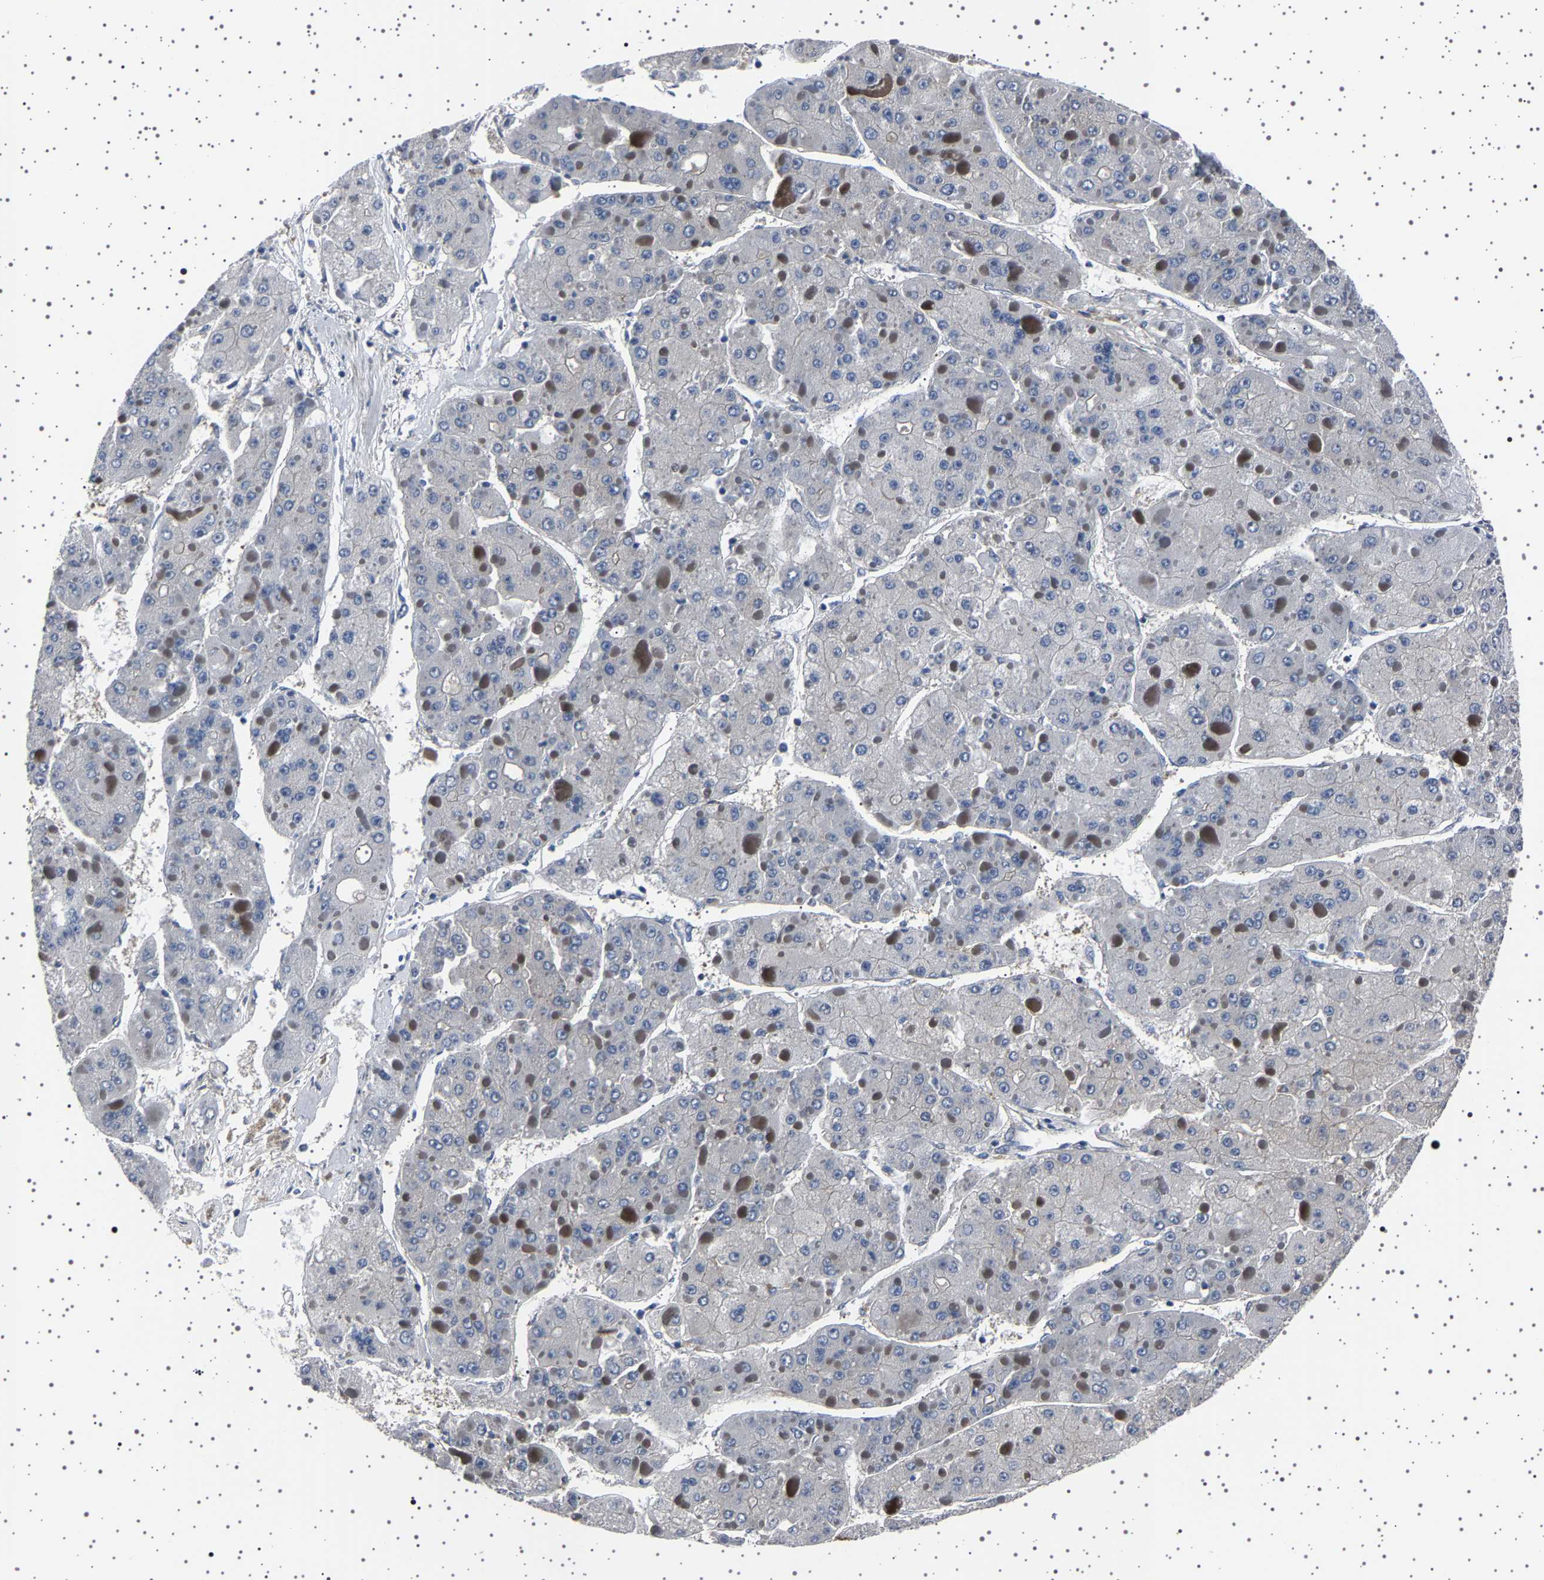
{"staining": {"intensity": "negative", "quantity": "none", "location": "none"}, "tissue": "liver cancer", "cell_type": "Tumor cells", "image_type": "cancer", "snomed": [{"axis": "morphology", "description": "Carcinoma, Hepatocellular, NOS"}, {"axis": "topography", "description": "Liver"}], "caption": "Micrograph shows no significant protein positivity in tumor cells of liver cancer (hepatocellular carcinoma).", "gene": "PAK5", "patient": {"sex": "female", "age": 73}}